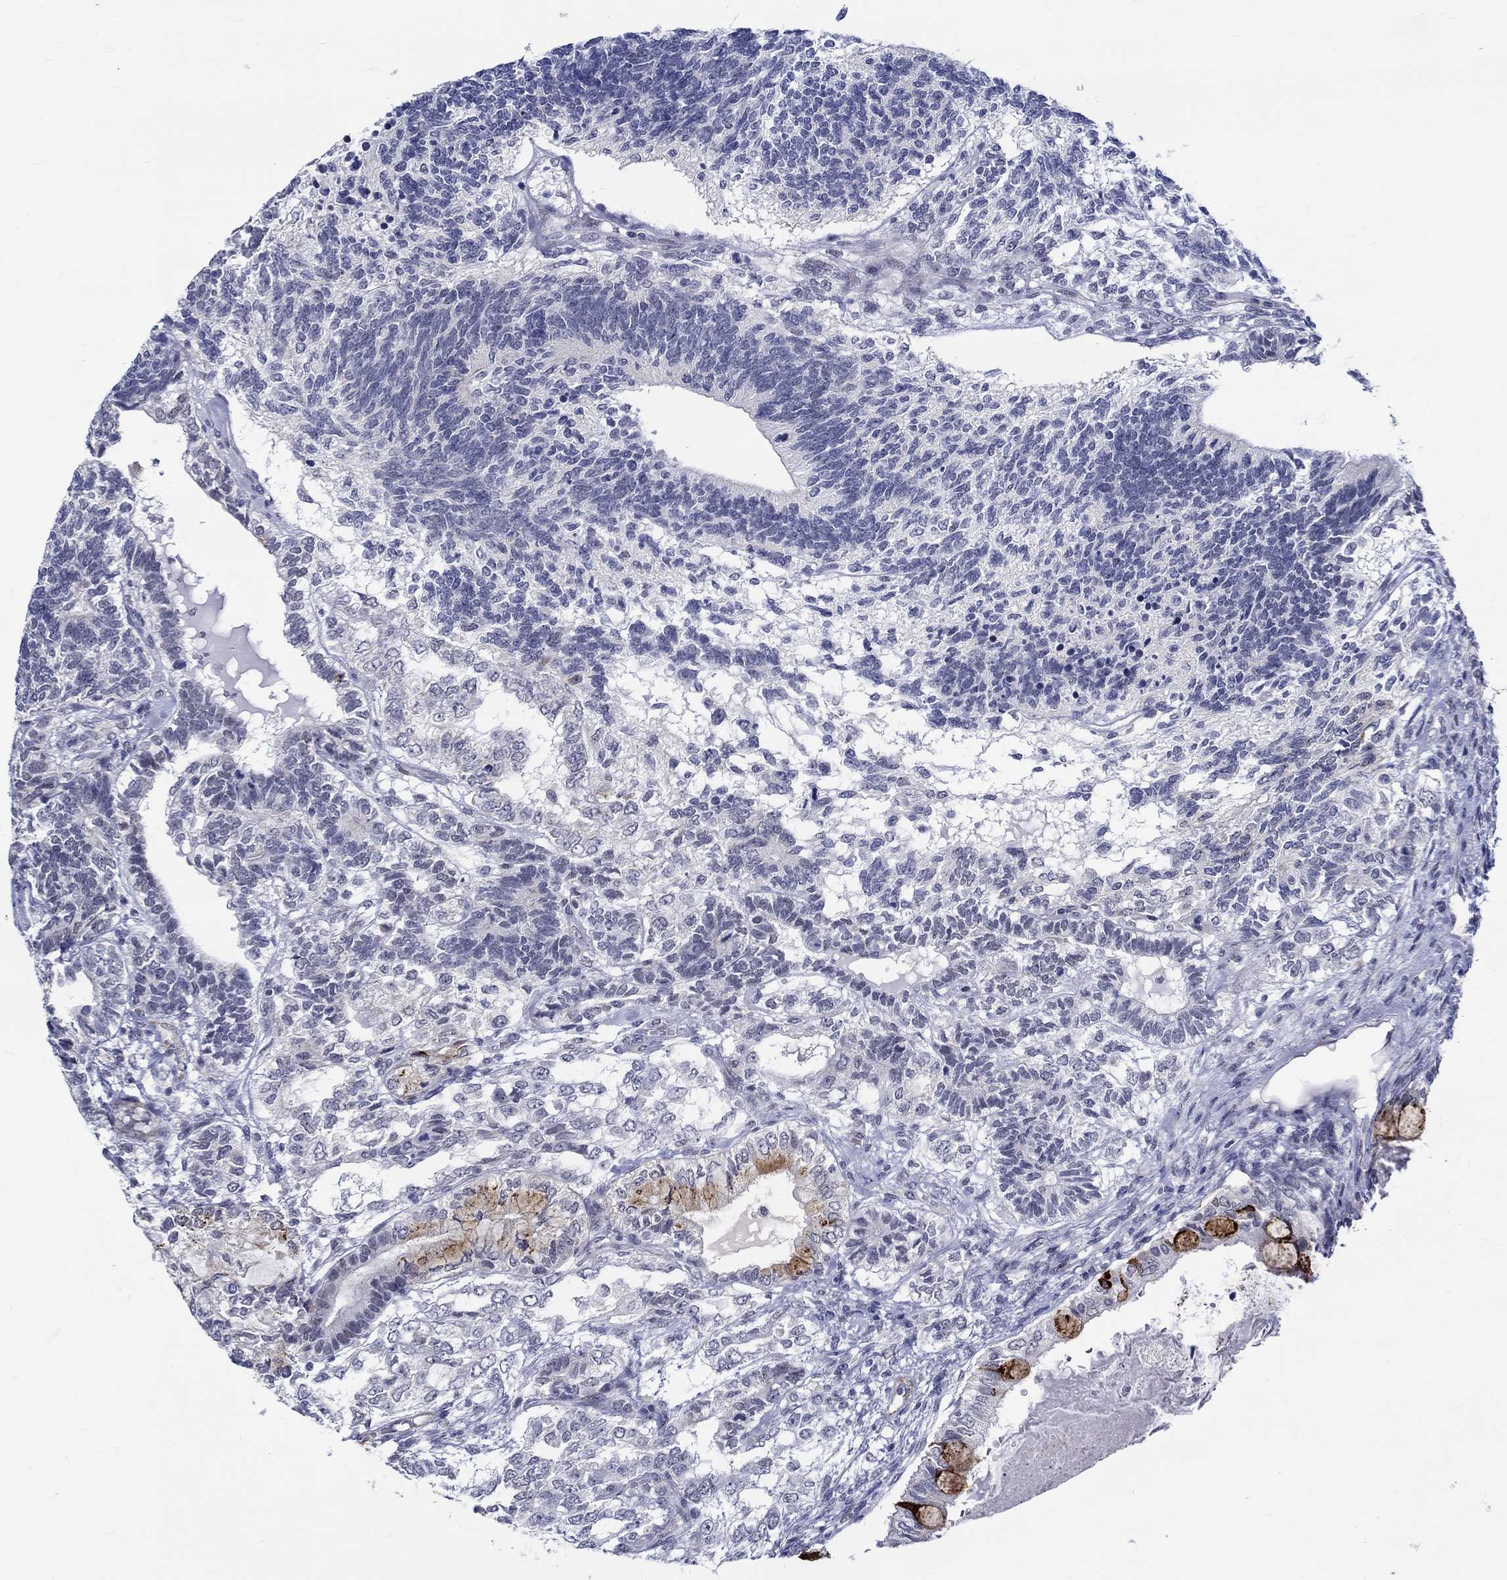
{"staining": {"intensity": "negative", "quantity": "none", "location": "none"}, "tissue": "testis cancer", "cell_type": "Tumor cells", "image_type": "cancer", "snomed": [{"axis": "morphology", "description": "Seminoma, NOS"}, {"axis": "morphology", "description": "Carcinoma, Embryonal, NOS"}, {"axis": "topography", "description": "Testis"}], "caption": "Micrograph shows no significant protein staining in tumor cells of testis cancer (seminoma). The staining was performed using DAB to visualize the protein expression in brown, while the nuclei were stained in blue with hematoxylin (Magnification: 20x).", "gene": "ST6GALNAC1", "patient": {"sex": "male", "age": 41}}